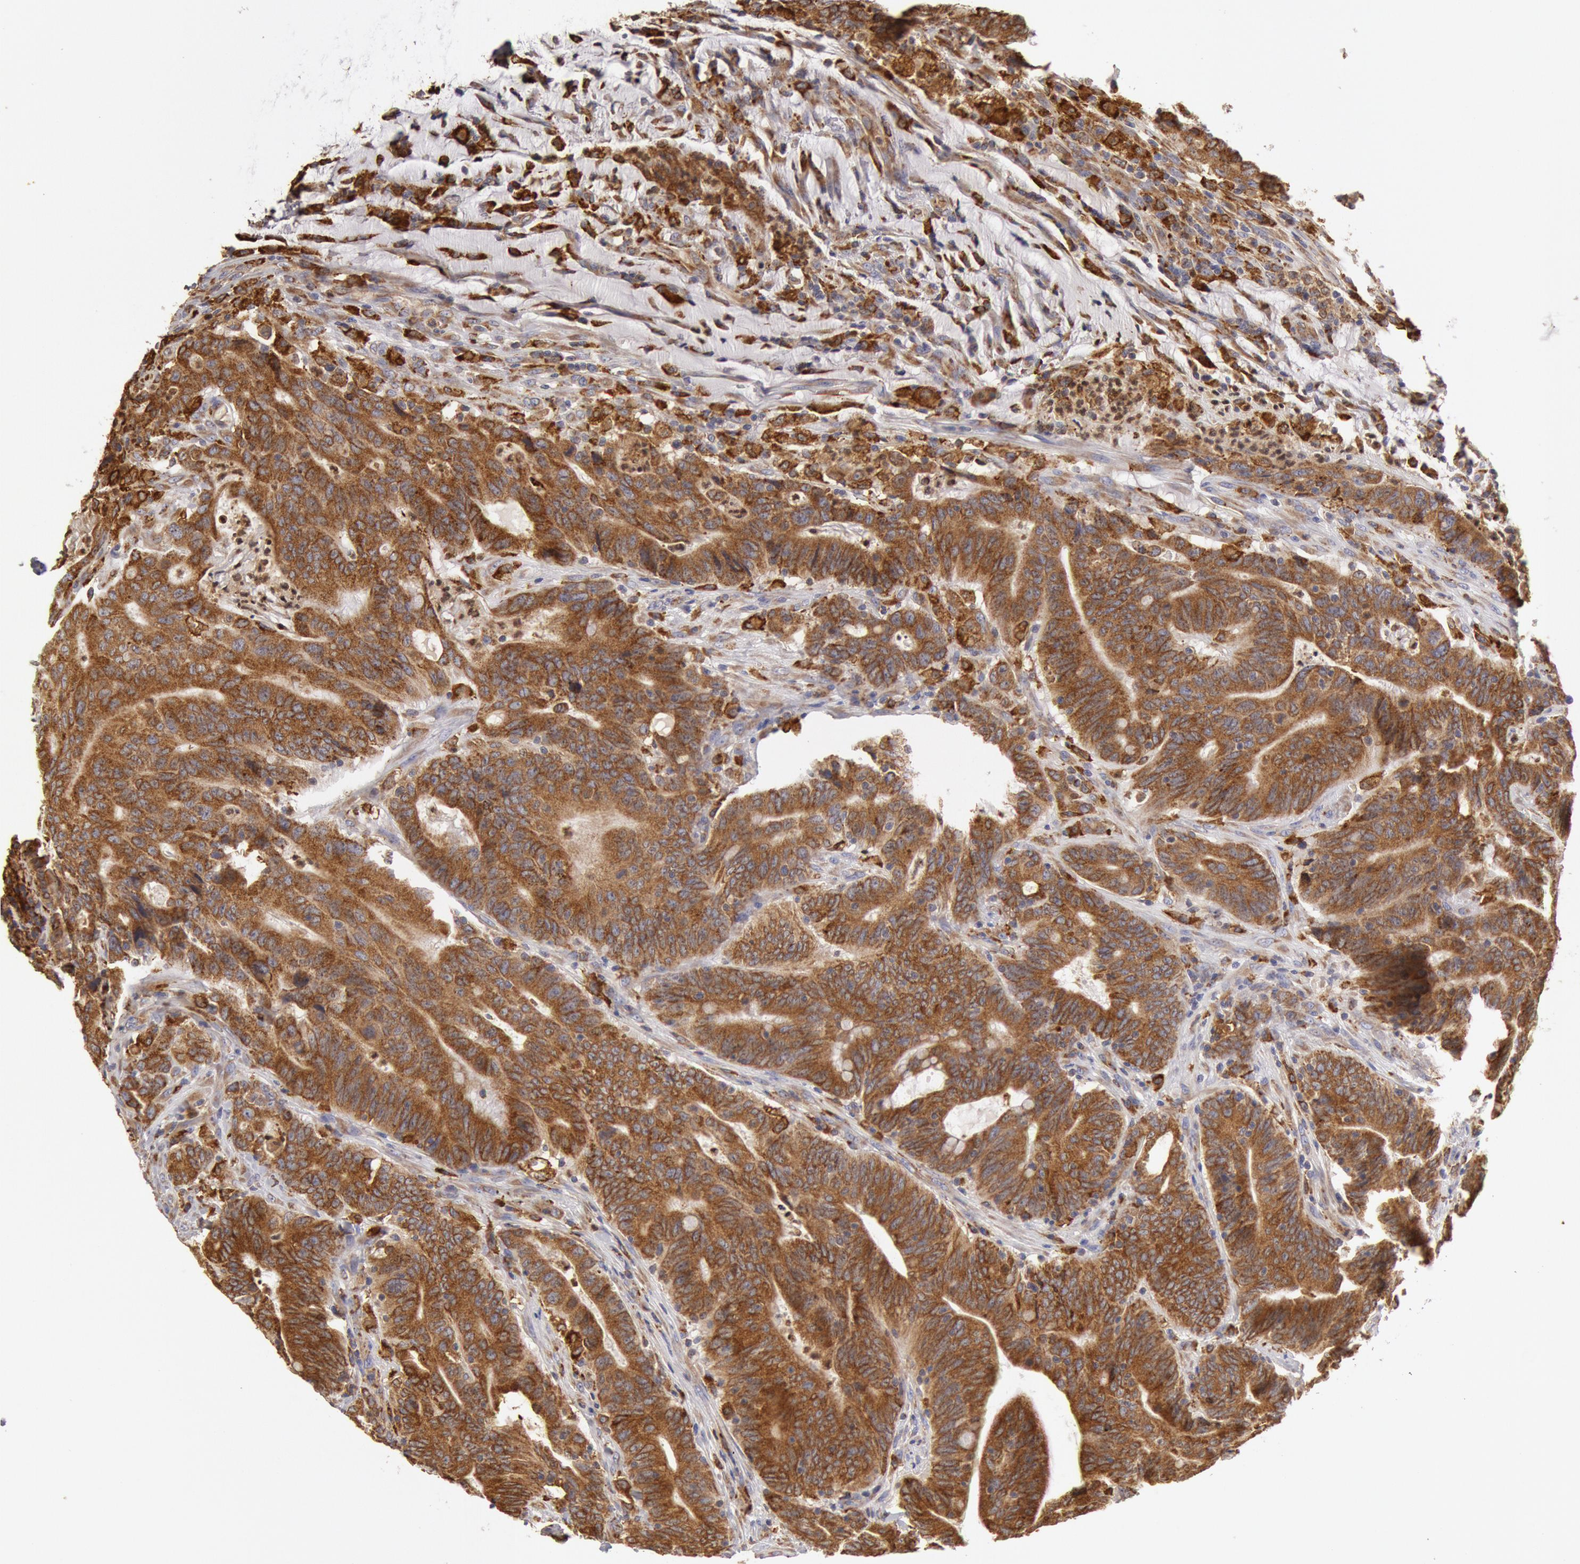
{"staining": {"intensity": "strong", "quantity": ">75%", "location": "cytoplasmic/membranous"}, "tissue": "colorectal cancer", "cell_type": "Tumor cells", "image_type": "cancer", "snomed": [{"axis": "morphology", "description": "Adenocarcinoma, NOS"}, {"axis": "topography", "description": "Colon"}], "caption": "Adenocarcinoma (colorectal) tissue exhibits strong cytoplasmic/membranous expression in approximately >75% of tumor cells", "gene": "ERP44", "patient": {"sex": "male", "age": 54}}